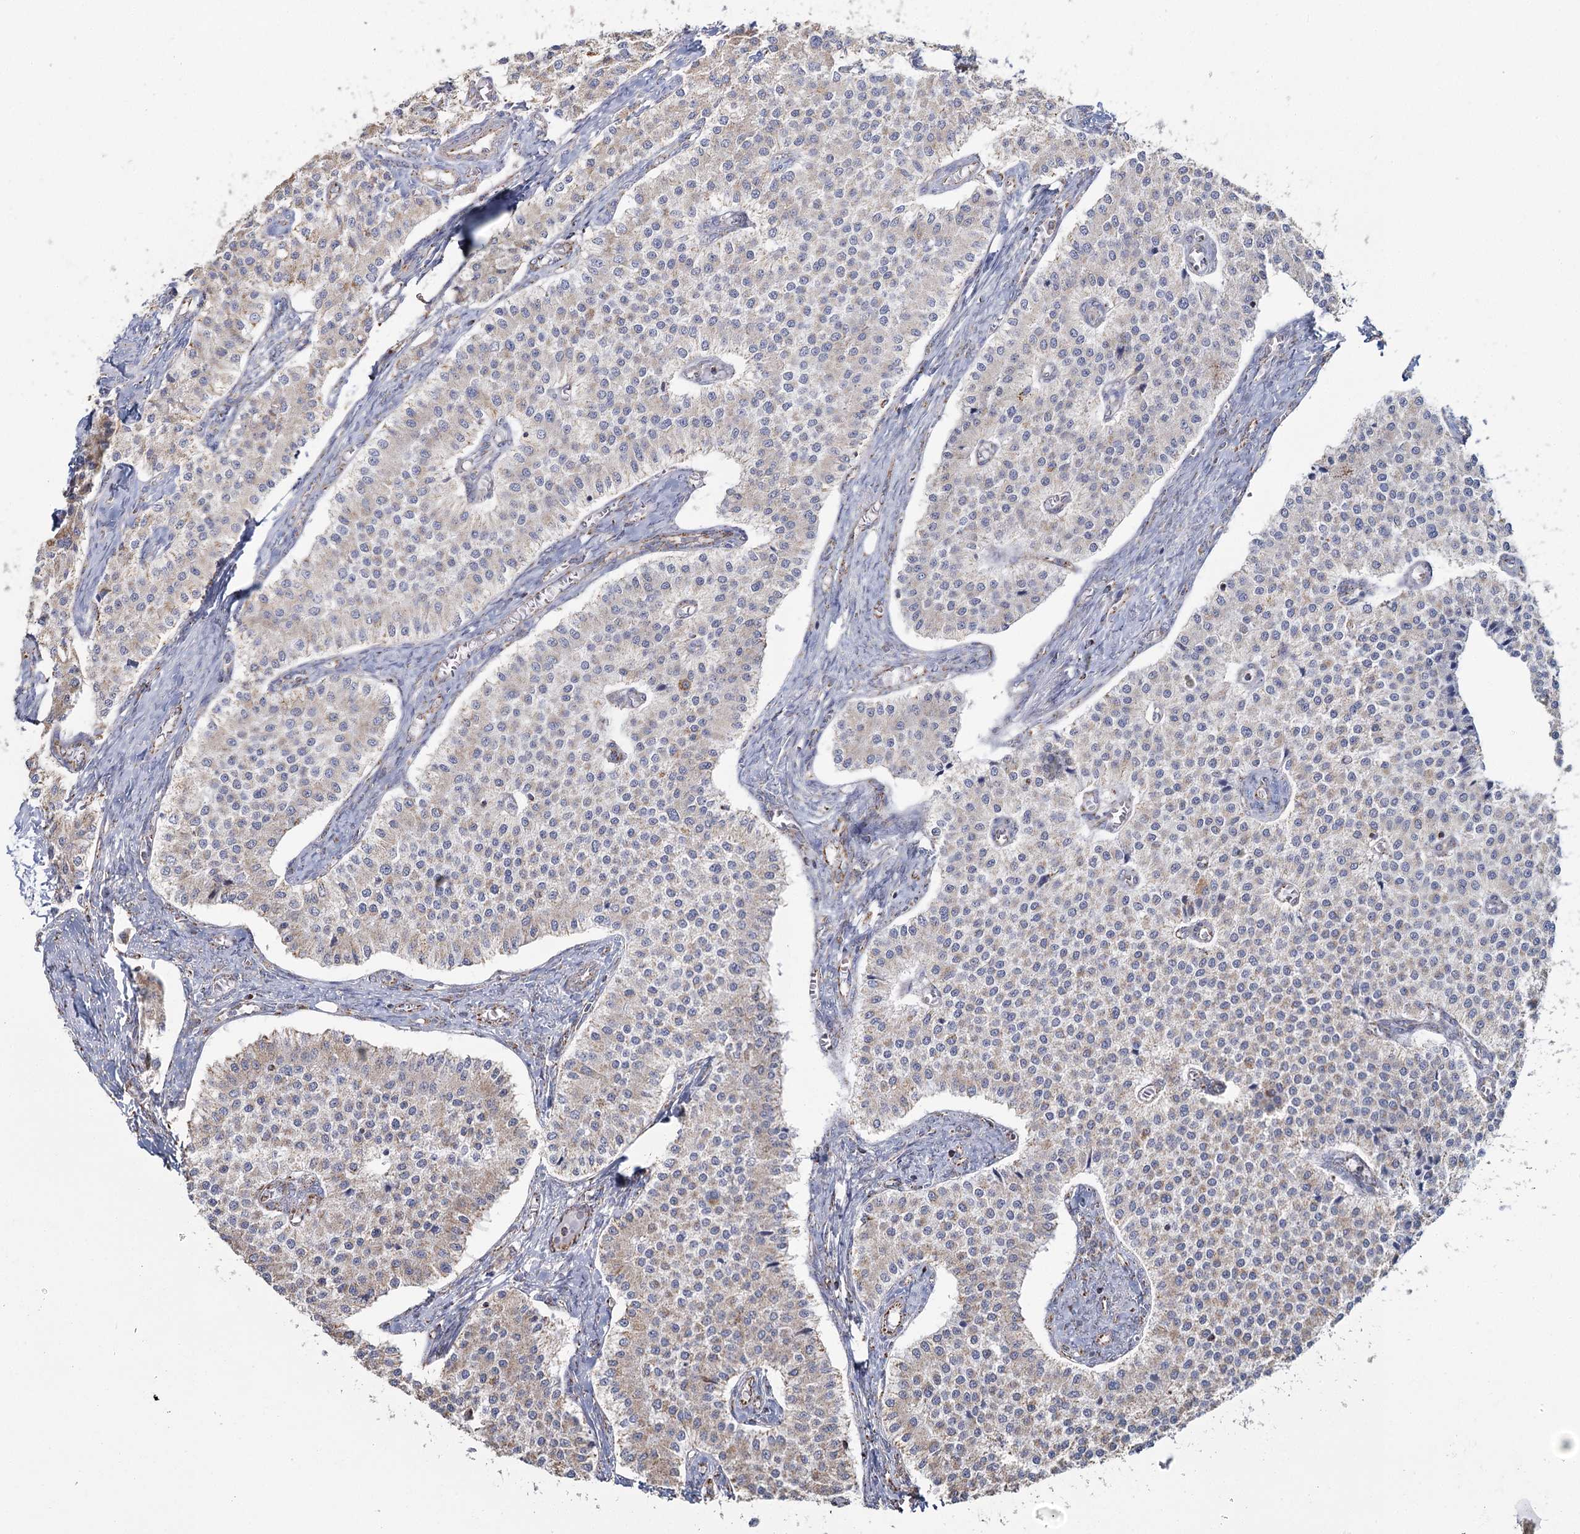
{"staining": {"intensity": "weak", "quantity": "<25%", "location": "cytoplasmic/membranous"}, "tissue": "carcinoid", "cell_type": "Tumor cells", "image_type": "cancer", "snomed": [{"axis": "morphology", "description": "Carcinoid, malignant, NOS"}, {"axis": "topography", "description": "Colon"}], "caption": "High power microscopy image of an immunohistochemistry photomicrograph of malignant carcinoid, revealing no significant staining in tumor cells.", "gene": "MRPL44", "patient": {"sex": "female", "age": 52}}